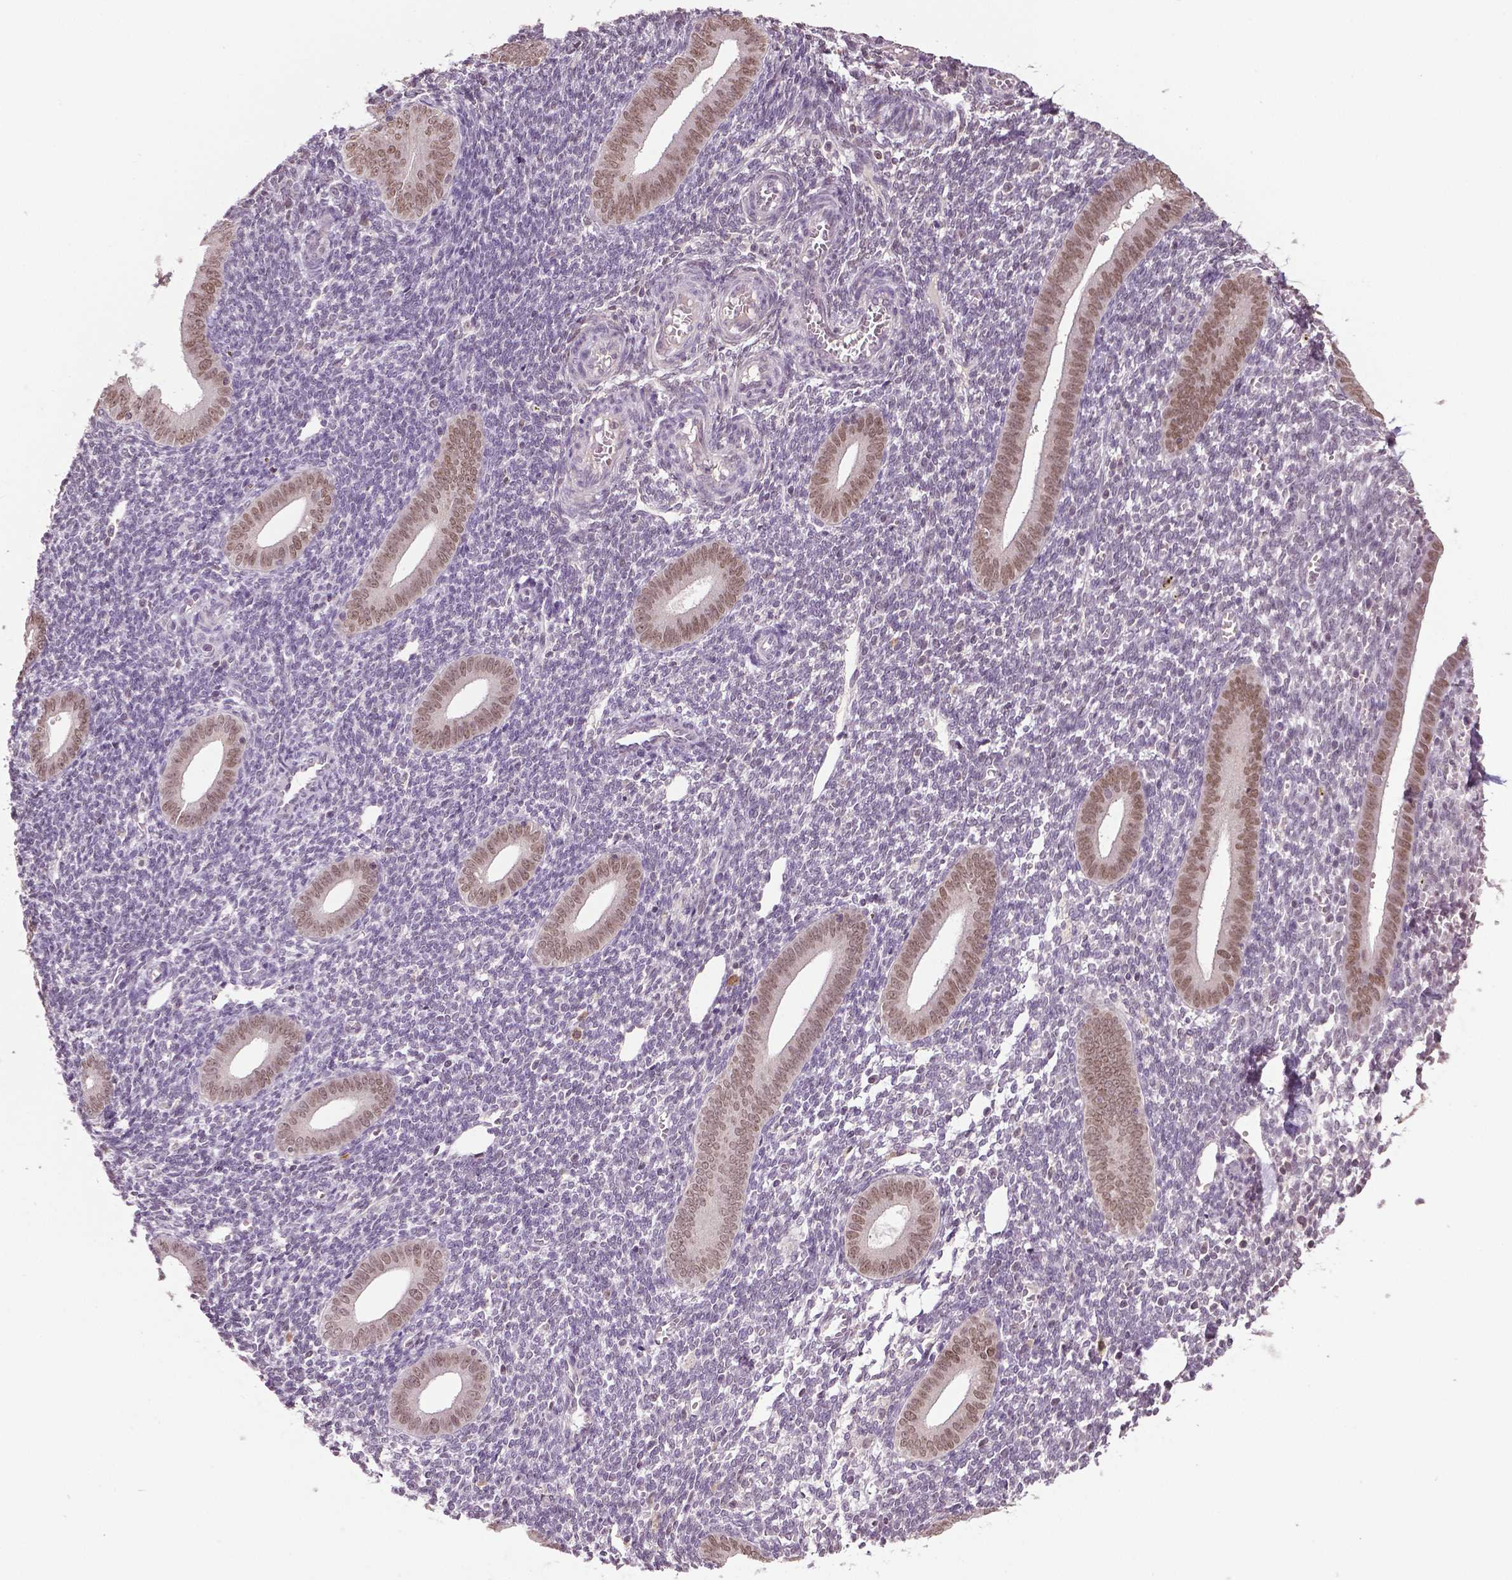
{"staining": {"intensity": "negative", "quantity": "none", "location": "none"}, "tissue": "endometrium", "cell_type": "Cells in endometrial stroma", "image_type": "normal", "snomed": [{"axis": "morphology", "description": "Normal tissue, NOS"}, {"axis": "topography", "description": "Endometrium"}], "caption": "High power microscopy photomicrograph of an IHC image of unremarkable endometrium, revealing no significant expression in cells in endometrial stroma.", "gene": "DLX5", "patient": {"sex": "female", "age": 25}}